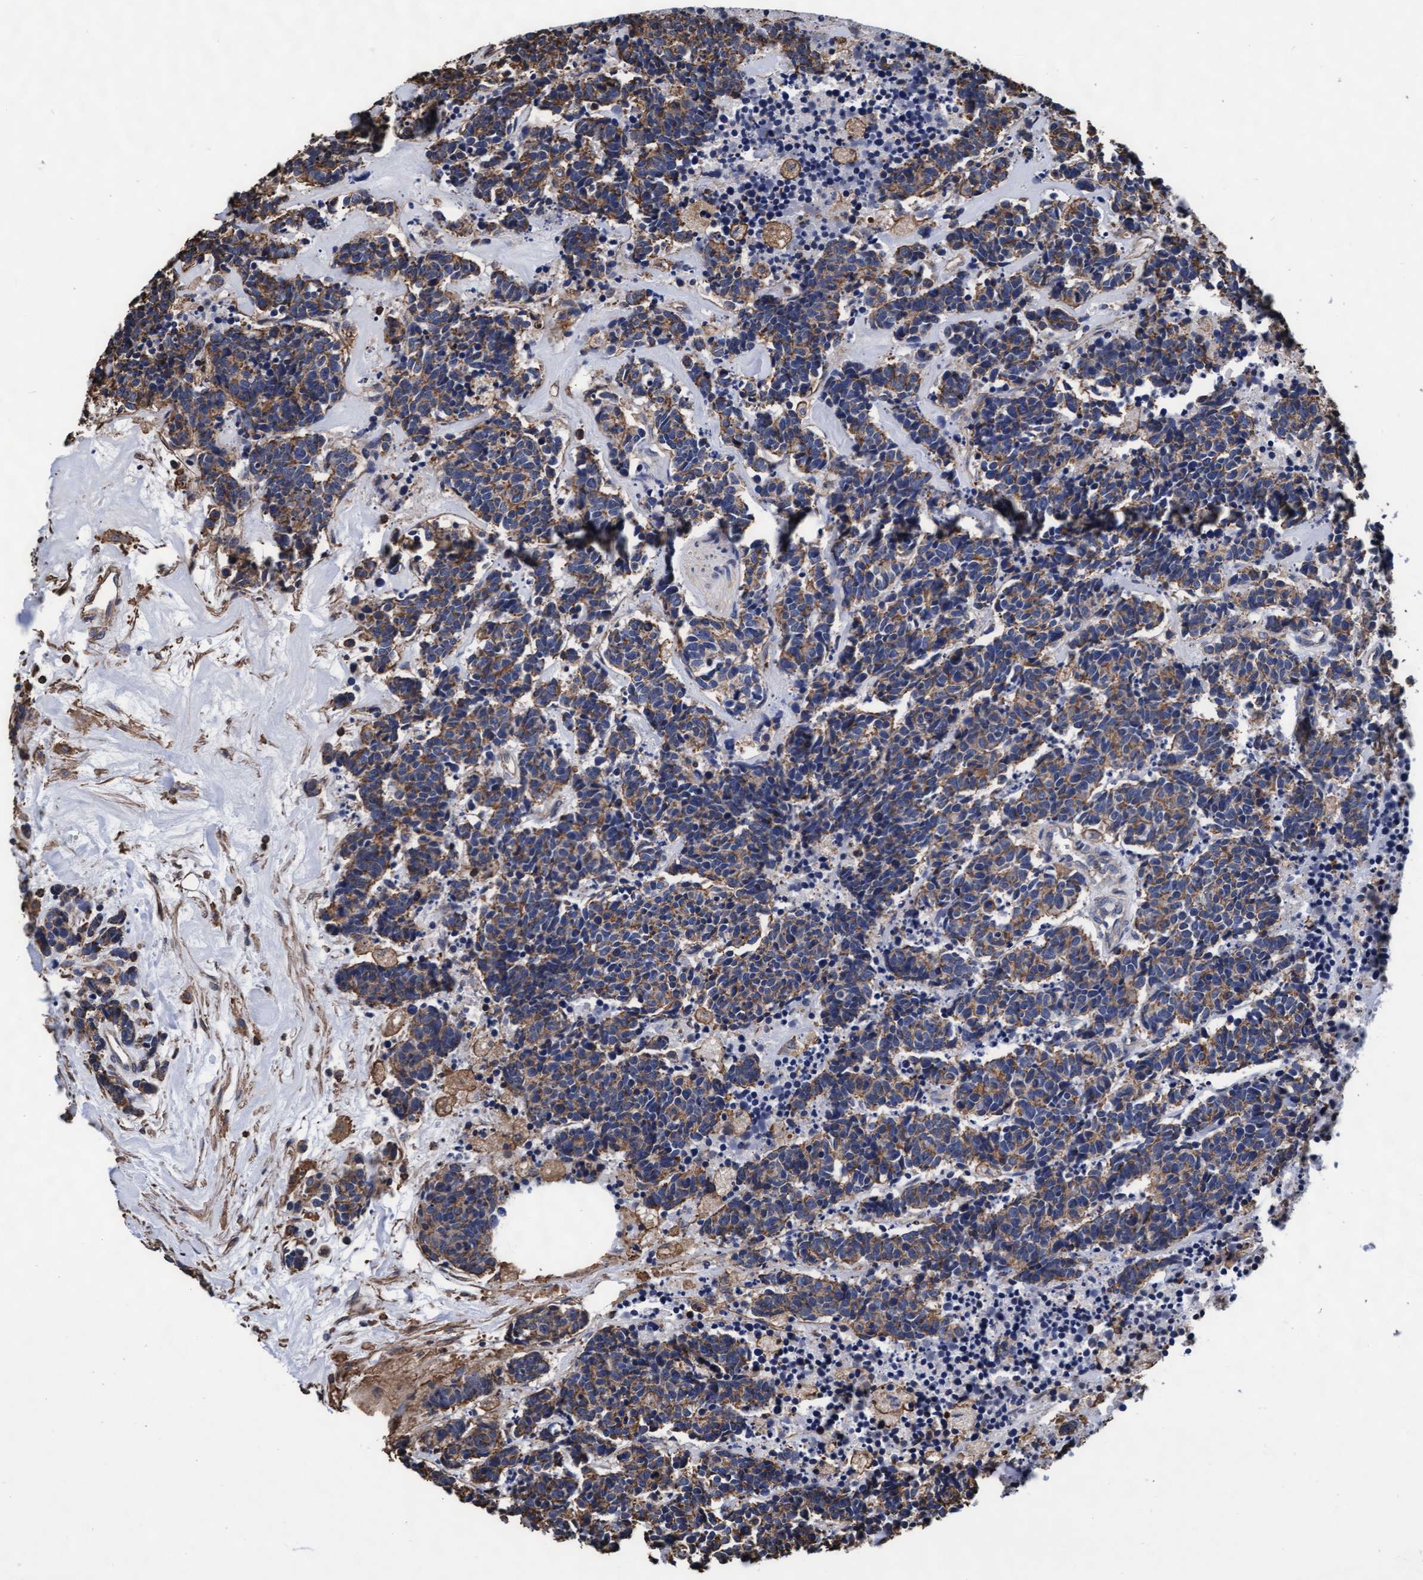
{"staining": {"intensity": "weak", "quantity": ">75%", "location": "cytoplasmic/membranous"}, "tissue": "carcinoid", "cell_type": "Tumor cells", "image_type": "cancer", "snomed": [{"axis": "morphology", "description": "Carcinoma, NOS"}, {"axis": "morphology", "description": "Carcinoid, malignant, NOS"}, {"axis": "topography", "description": "Urinary bladder"}], "caption": "Carcinoid was stained to show a protein in brown. There is low levels of weak cytoplasmic/membranous expression in approximately >75% of tumor cells.", "gene": "GRHPR", "patient": {"sex": "male", "age": 57}}